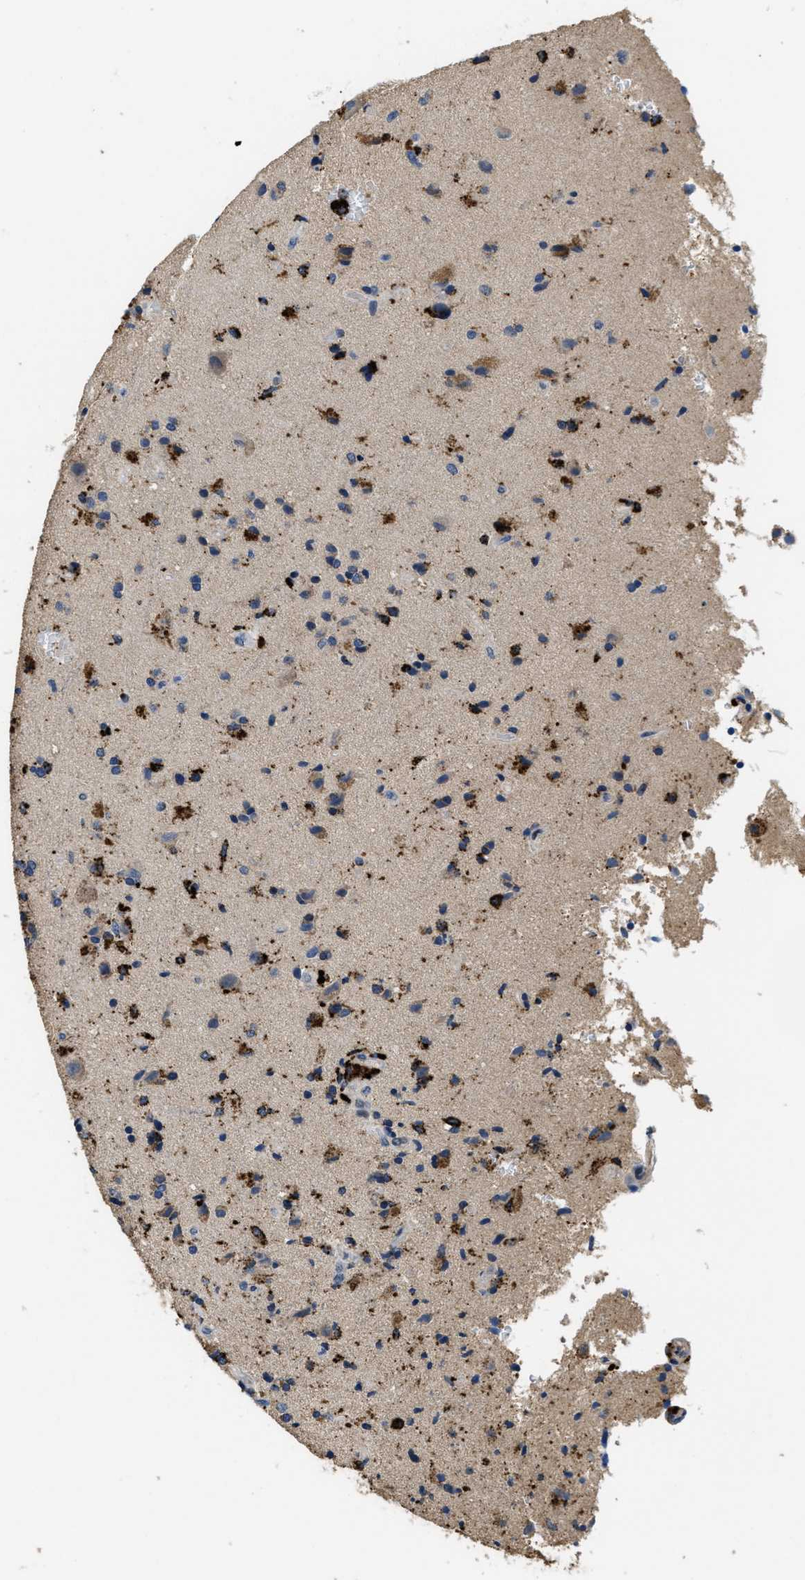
{"staining": {"intensity": "moderate", "quantity": "25%-75%", "location": "cytoplasmic/membranous"}, "tissue": "glioma", "cell_type": "Tumor cells", "image_type": "cancer", "snomed": [{"axis": "morphology", "description": "Glioma, malignant, High grade"}, {"axis": "topography", "description": "Brain"}], "caption": "DAB immunohistochemical staining of human high-grade glioma (malignant) shows moderate cytoplasmic/membranous protein staining in approximately 25%-75% of tumor cells. The protein is stained brown, and the nuclei are stained in blue (DAB (3,3'-diaminobenzidine) IHC with brightfield microscopy, high magnification).", "gene": "BMPR2", "patient": {"sex": "male", "age": 72}}